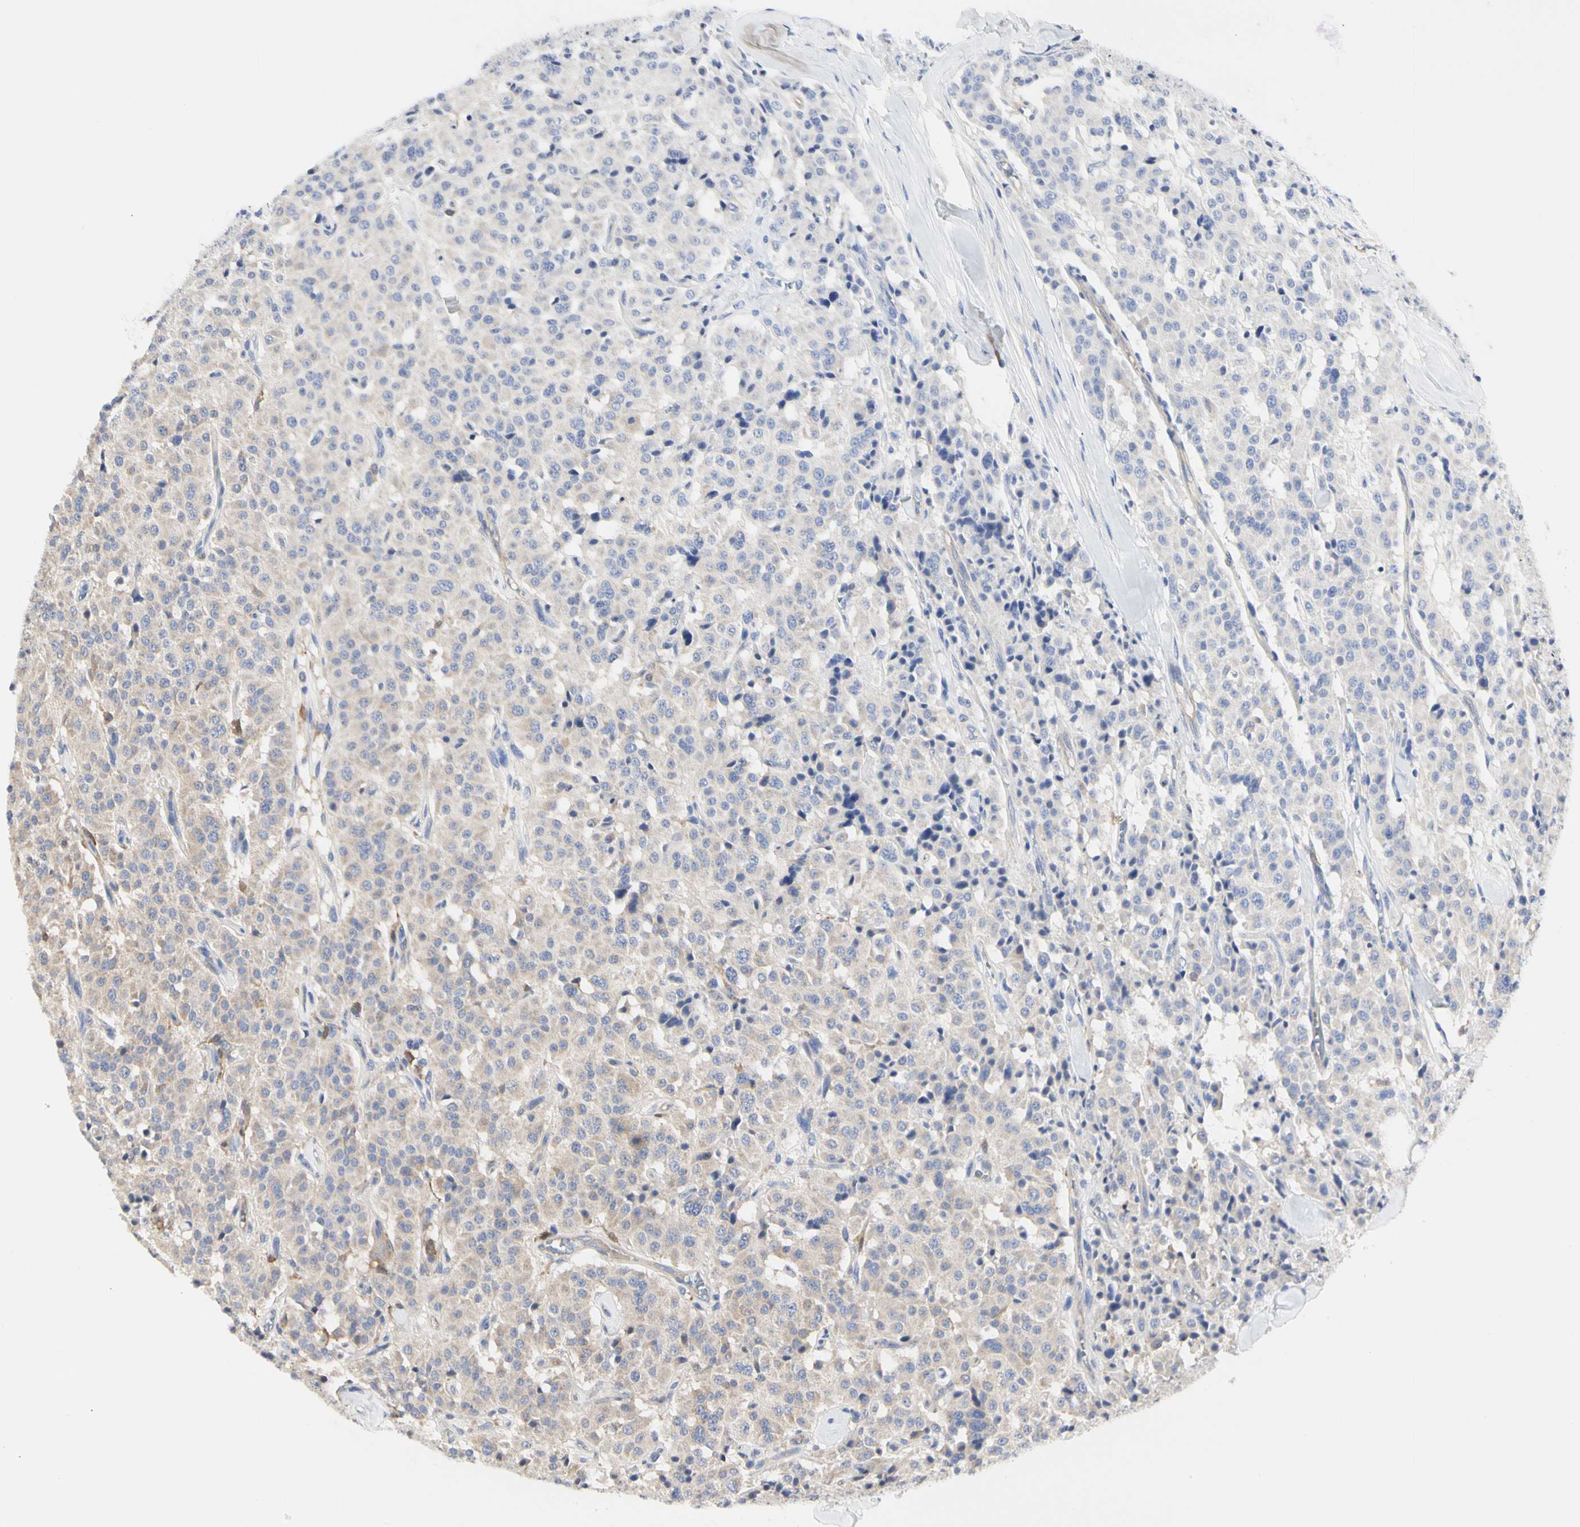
{"staining": {"intensity": "weak", "quantity": ">75%", "location": "cytoplasmic/membranous"}, "tissue": "carcinoid", "cell_type": "Tumor cells", "image_type": "cancer", "snomed": [{"axis": "morphology", "description": "Carcinoid, malignant, NOS"}, {"axis": "topography", "description": "Lung"}], "caption": "A high-resolution photomicrograph shows IHC staining of carcinoid, which shows weak cytoplasmic/membranous expression in approximately >75% of tumor cells.", "gene": "C3orf52", "patient": {"sex": "male", "age": 30}}